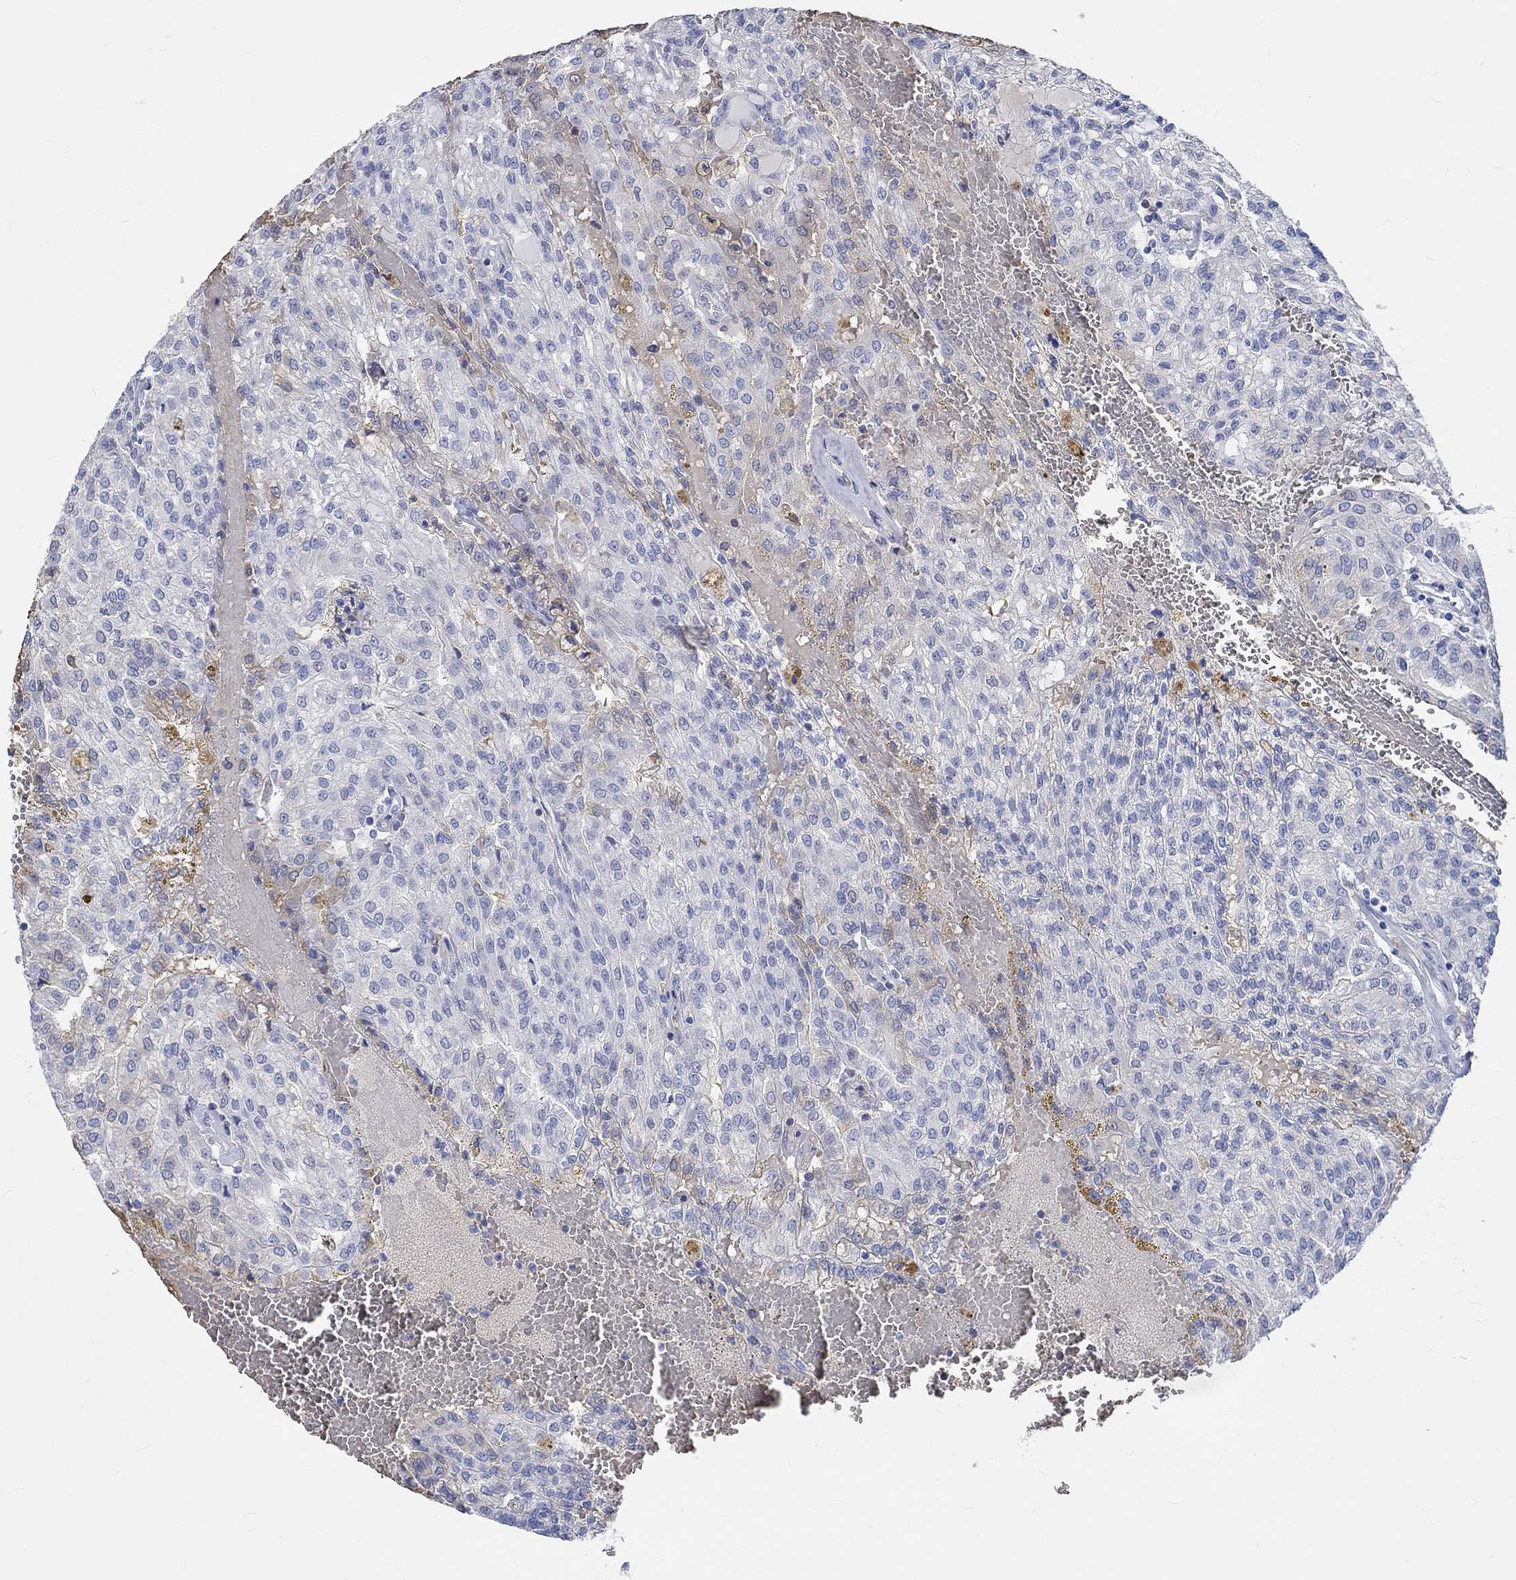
{"staining": {"intensity": "negative", "quantity": "none", "location": "none"}, "tissue": "renal cancer", "cell_type": "Tumor cells", "image_type": "cancer", "snomed": [{"axis": "morphology", "description": "Adenocarcinoma, NOS"}, {"axis": "topography", "description": "Kidney"}], "caption": "This is an immunohistochemistry photomicrograph of renal cancer. There is no positivity in tumor cells.", "gene": "KCNA1", "patient": {"sex": "male", "age": 63}}